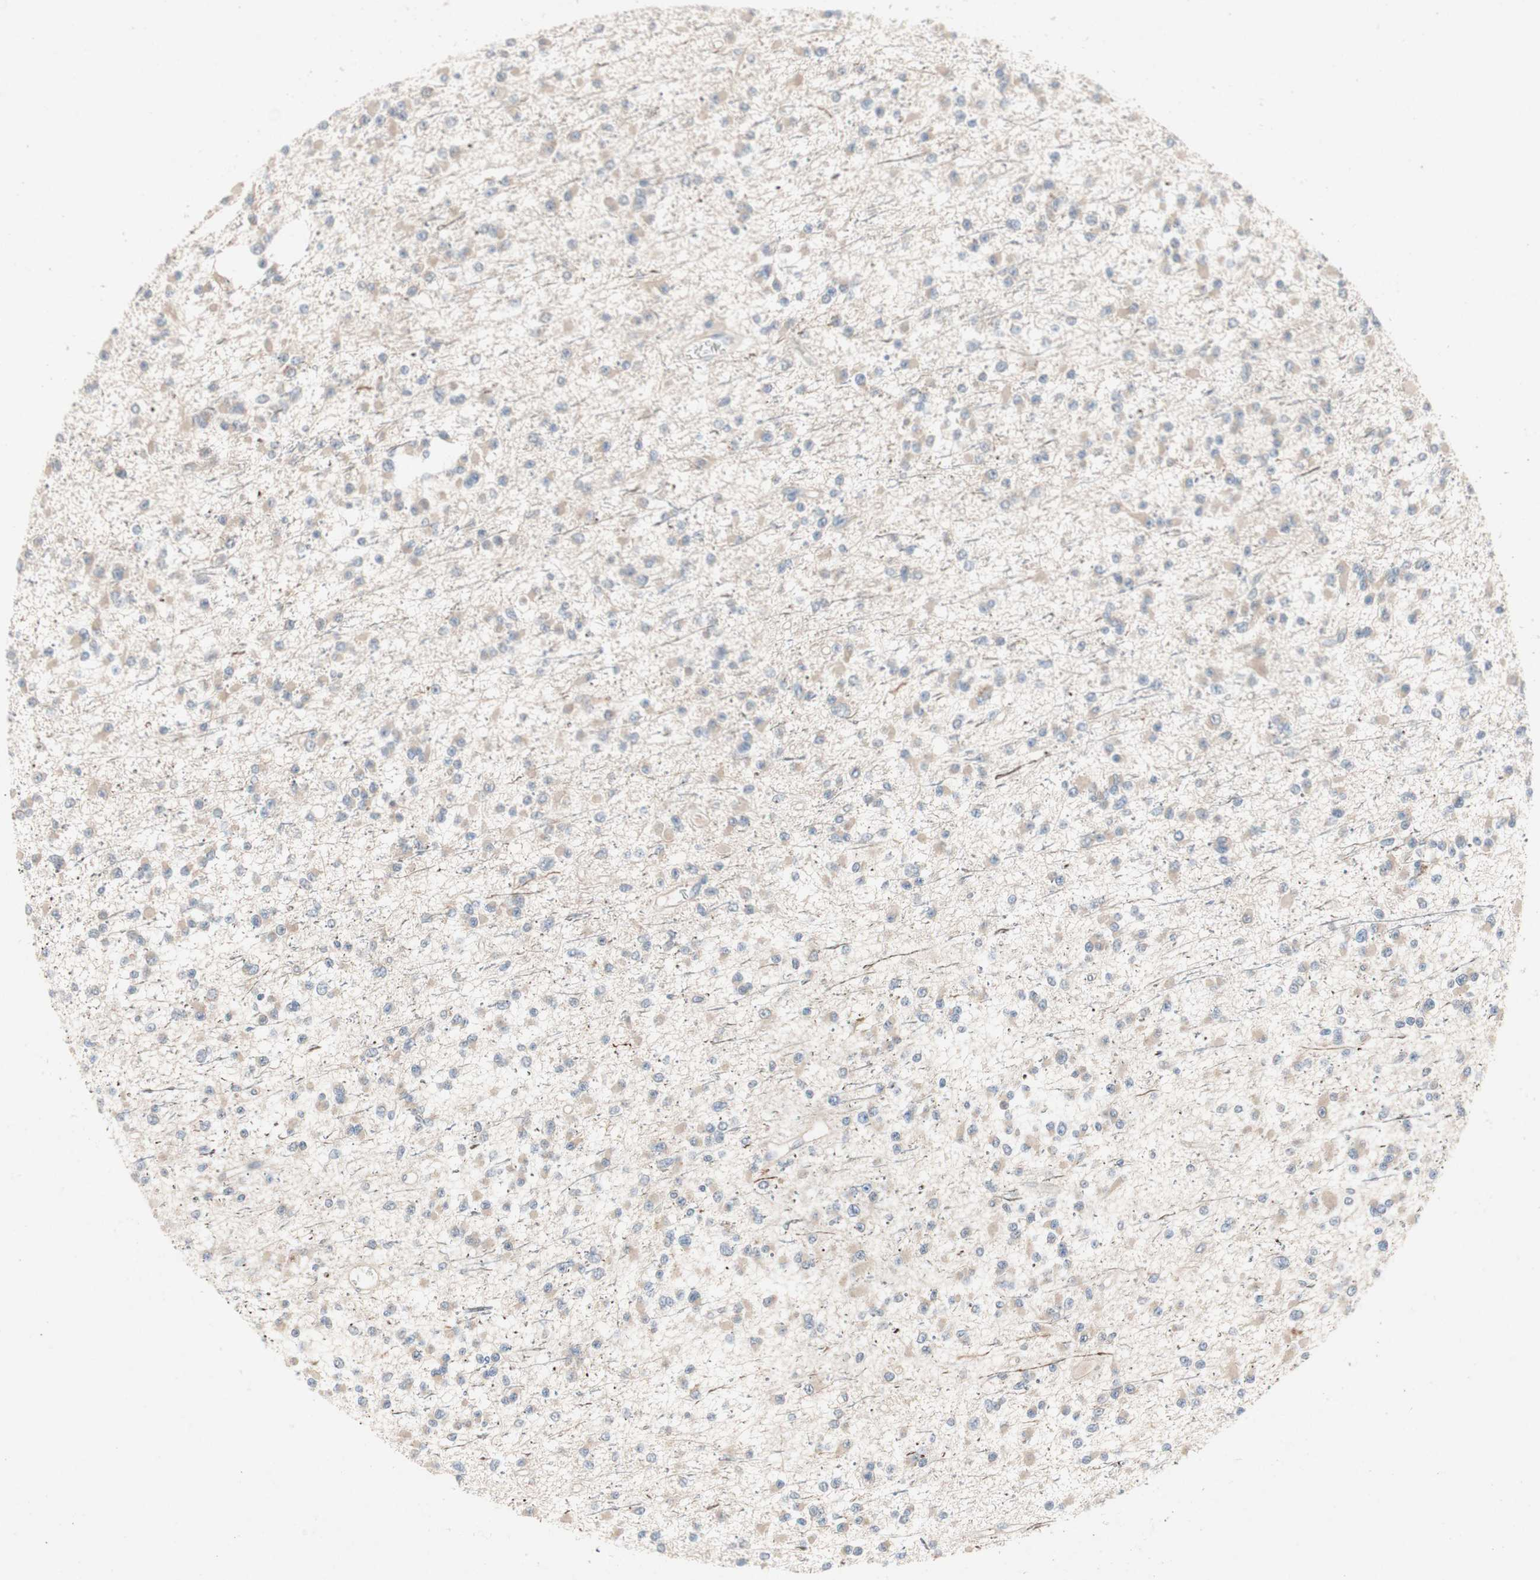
{"staining": {"intensity": "weak", "quantity": "25%-75%", "location": "cytoplasmic/membranous"}, "tissue": "glioma", "cell_type": "Tumor cells", "image_type": "cancer", "snomed": [{"axis": "morphology", "description": "Glioma, malignant, Low grade"}, {"axis": "topography", "description": "Brain"}], "caption": "Protein staining by IHC demonstrates weak cytoplasmic/membranous expression in about 25%-75% of tumor cells in glioma. (DAB (3,3'-diaminobenzidine) IHC, brown staining for protein, blue staining for nuclei).", "gene": "NCLN", "patient": {"sex": "female", "age": 22}}